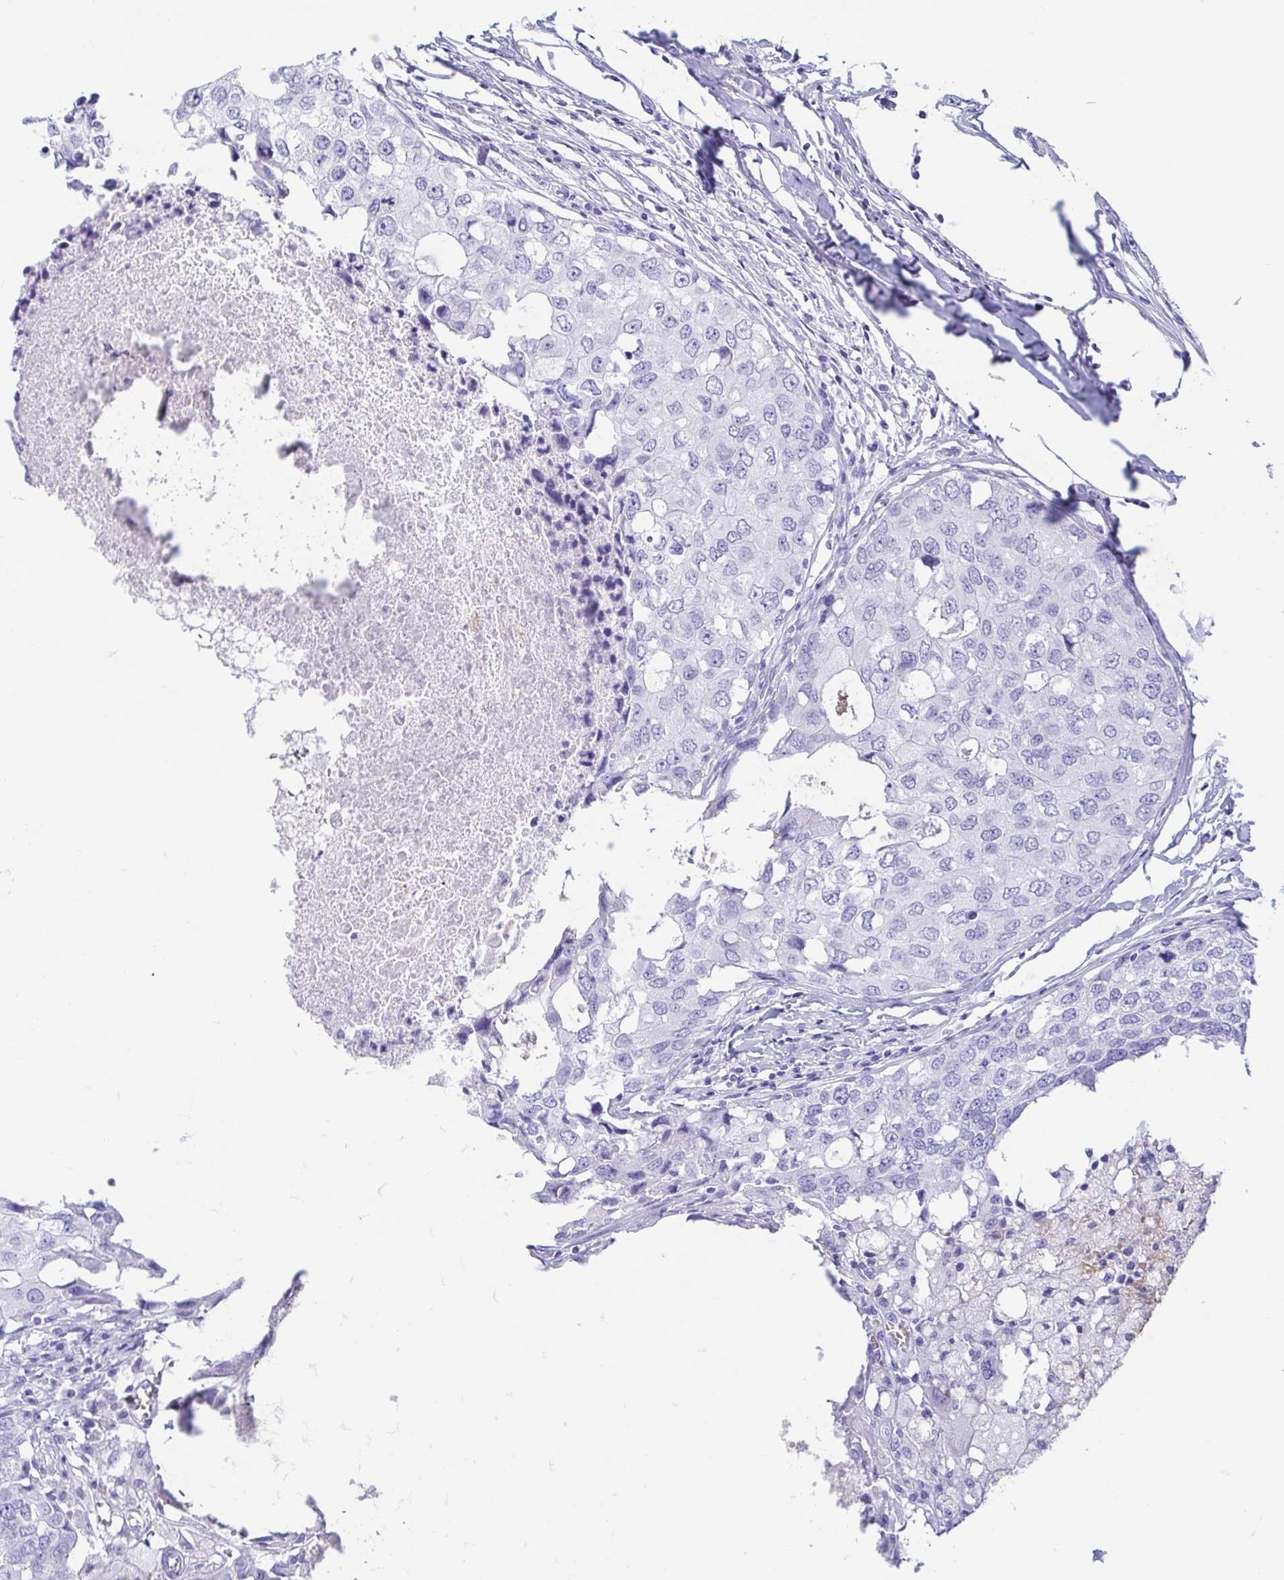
{"staining": {"intensity": "negative", "quantity": "none", "location": "none"}, "tissue": "breast cancer", "cell_type": "Tumor cells", "image_type": "cancer", "snomed": [{"axis": "morphology", "description": "Duct carcinoma"}, {"axis": "topography", "description": "Breast"}], "caption": "Histopathology image shows no protein staining in tumor cells of breast cancer (infiltrating ductal carcinoma) tissue.", "gene": "GKN1", "patient": {"sex": "female", "age": 27}}